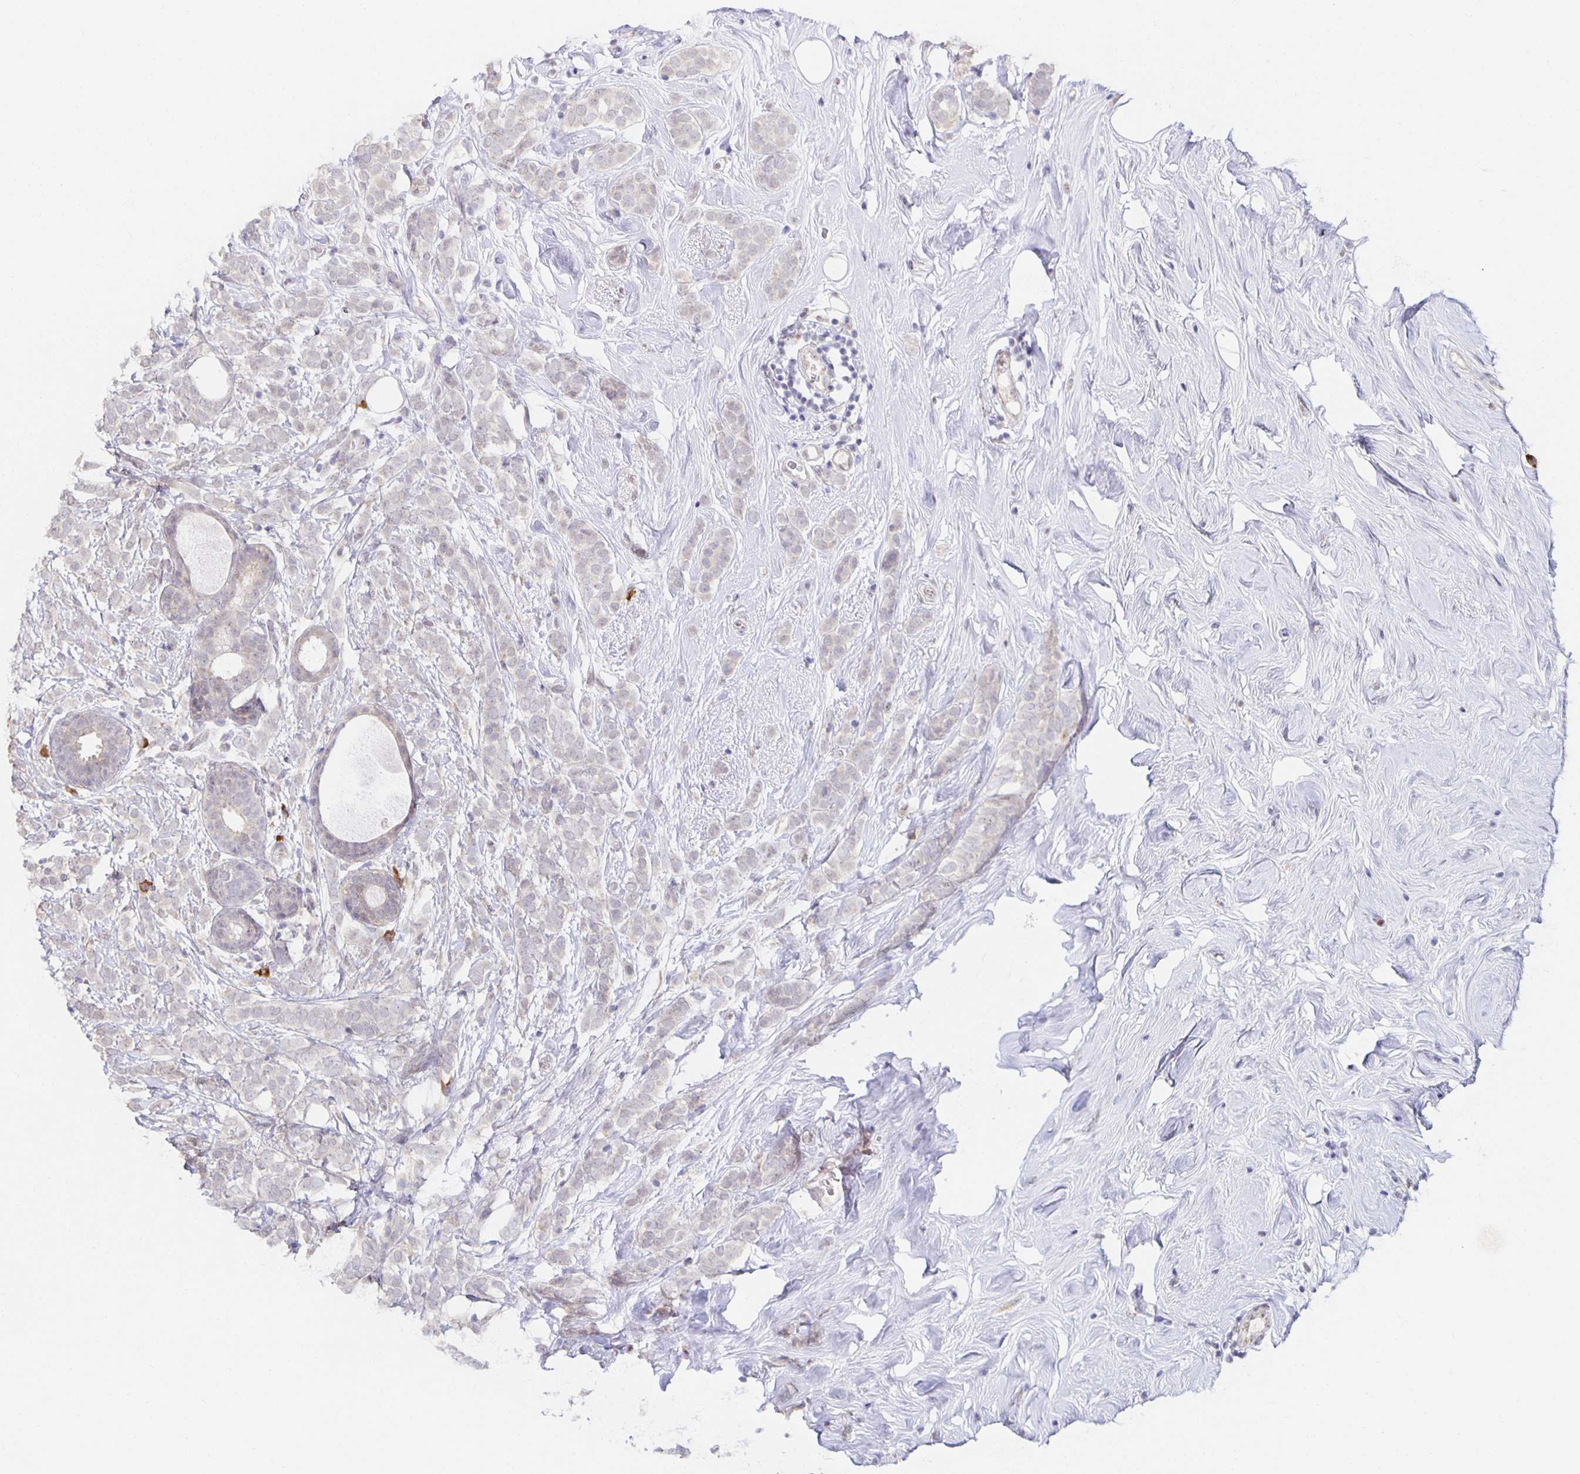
{"staining": {"intensity": "negative", "quantity": "none", "location": "none"}, "tissue": "breast cancer", "cell_type": "Tumor cells", "image_type": "cancer", "snomed": [{"axis": "morphology", "description": "Lobular carcinoma"}, {"axis": "topography", "description": "Breast"}], "caption": "Breast lobular carcinoma was stained to show a protein in brown. There is no significant positivity in tumor cells.", "gene": "BAD", "patient": {"sex": "female", "age": 49}}